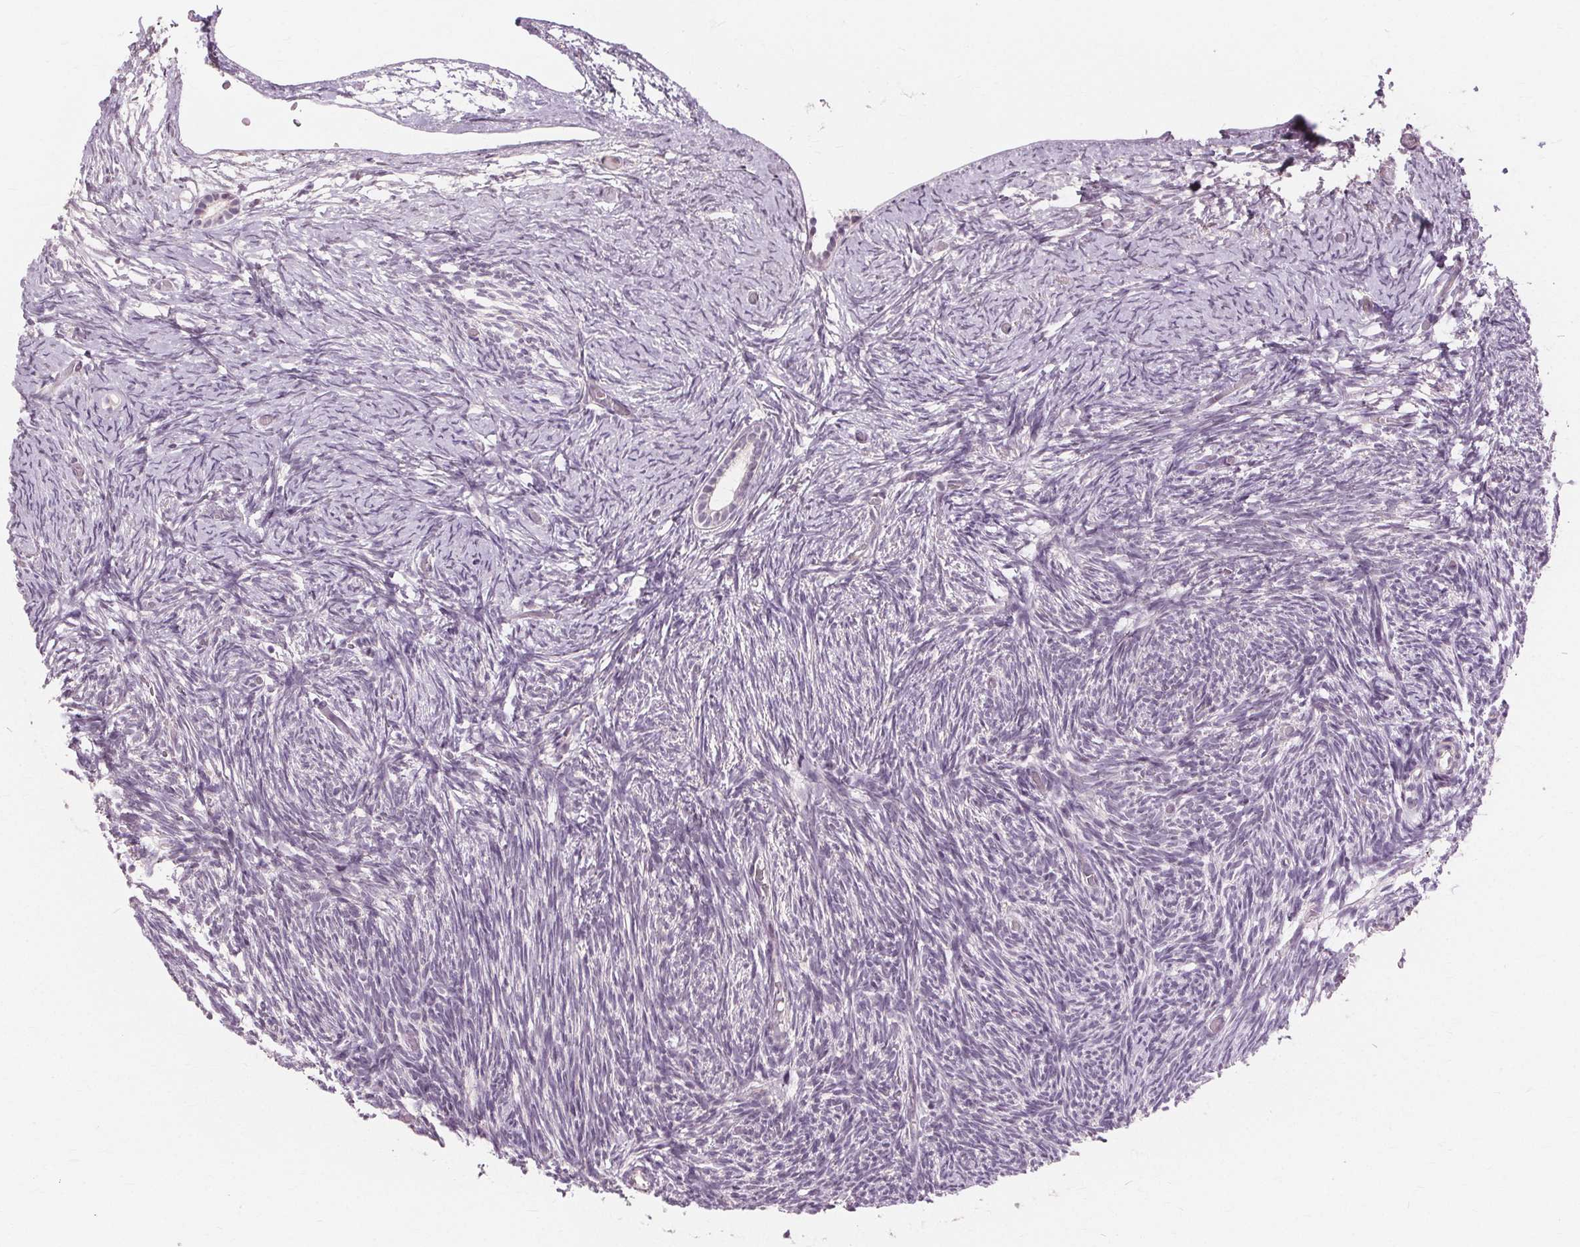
{"staining": {"intensity": "negative", "quantity": "none", "location": "none"}, "tissue": "ovary", "cell_type": "Follicle cells", "image_type": "normal", "snomed": [{"axis": "morphology", "description": "Normal tissue, NOS"}, {"axis": "topography", "description": "Ovary"}], "caption": "The micrograph shows no significant expression in follicle cells of ovary.", "gene": "SIGLEC6", "patient": {"sex": "female", "age": 39}}